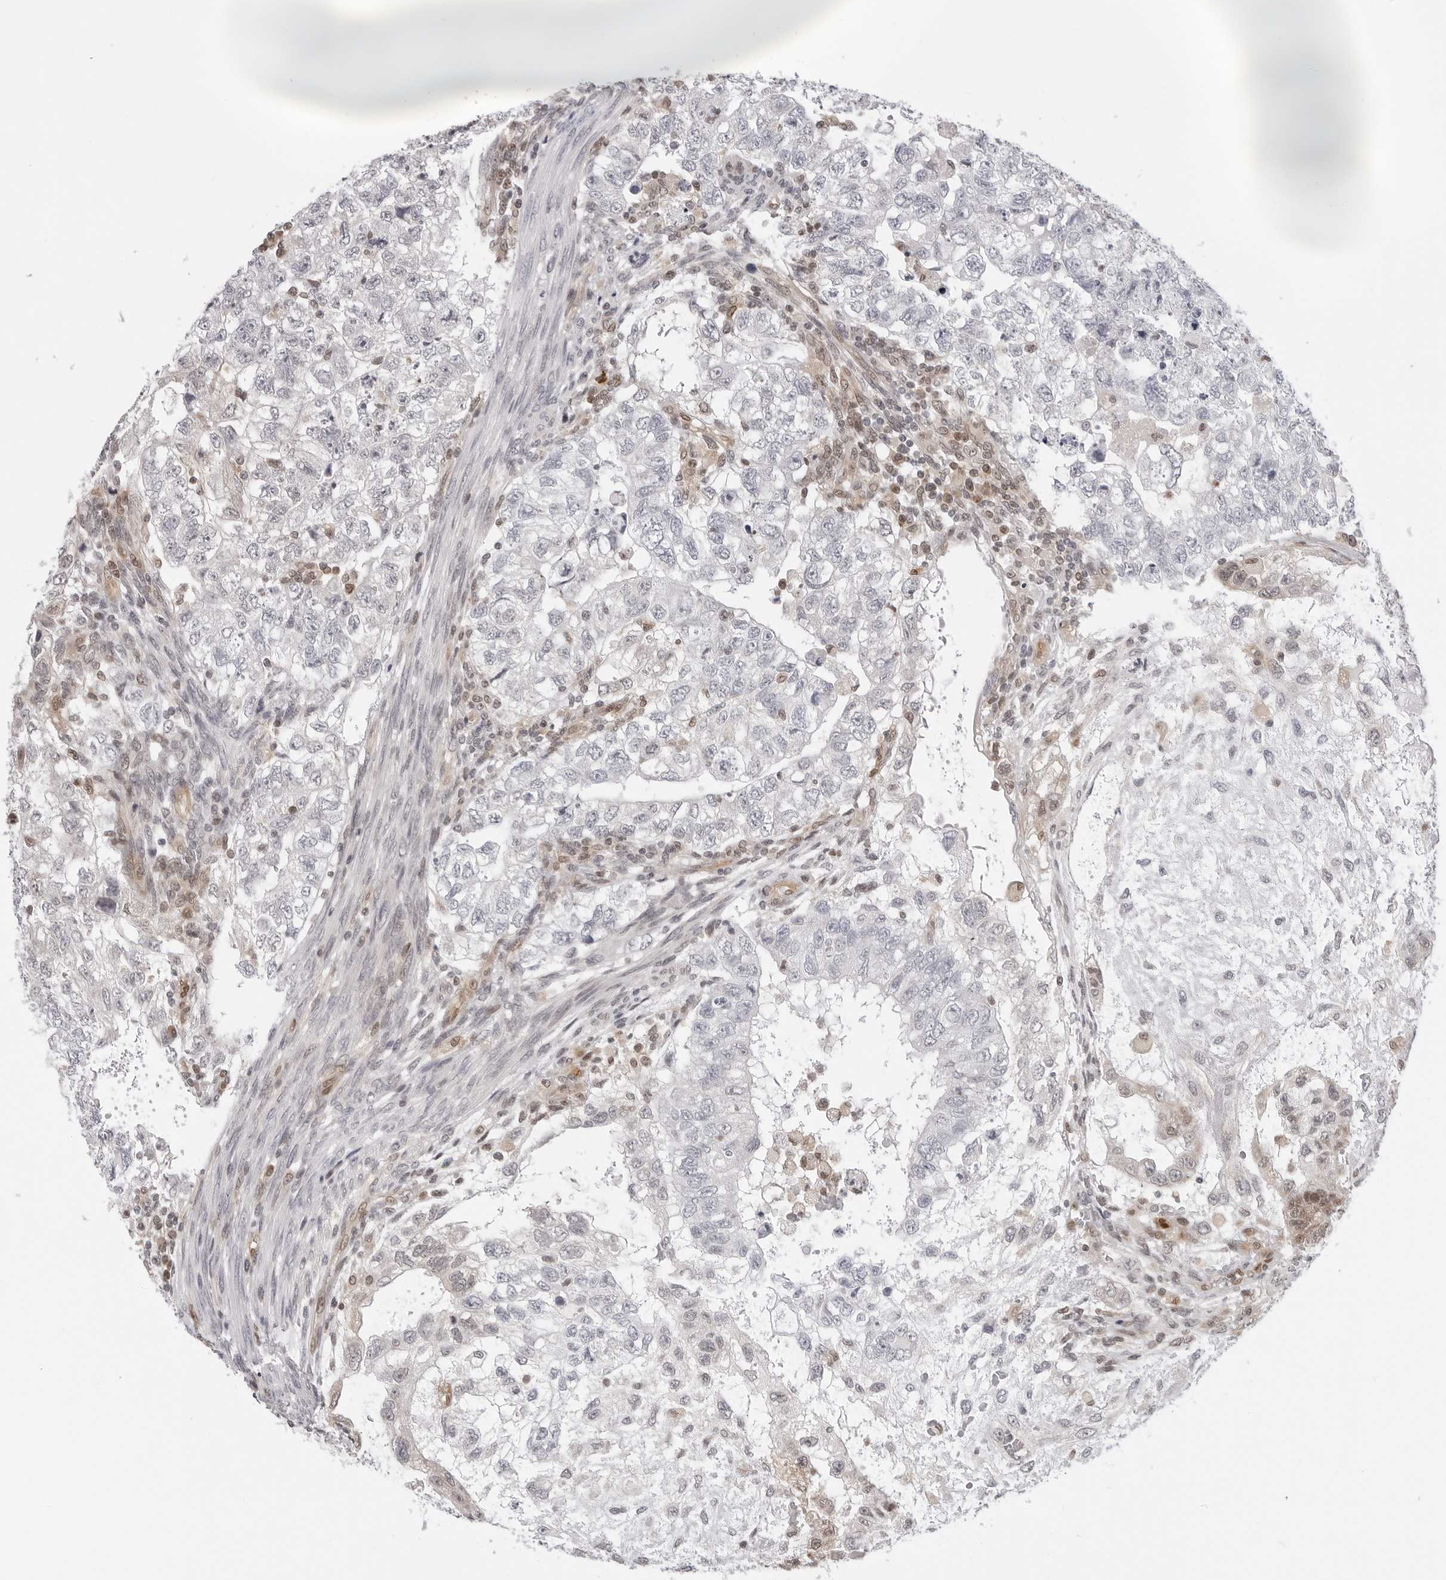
{"staining": {"intensity": "negative", "quantity": "none", "location": "none"}, "tissue": "testis cancer", "cell_type": "Tumor cells", "image_type": "cancer", "snomed": [{"axis": "morphology", "description": "Carcinoma, Embryonal, NOS"}, {"axis": "topography", "description": "Testis"}], "caption": "IHC image of testis embryonal carcinoma stained for a protein (brown), which displays no positivity in tumor cells. (DAB (3,3'-diaminobenzidine) immunohistochemistry with hematoxylin counter stain).", "gene": "CASP7", "patient": {"sex": "male", "age": 37}}